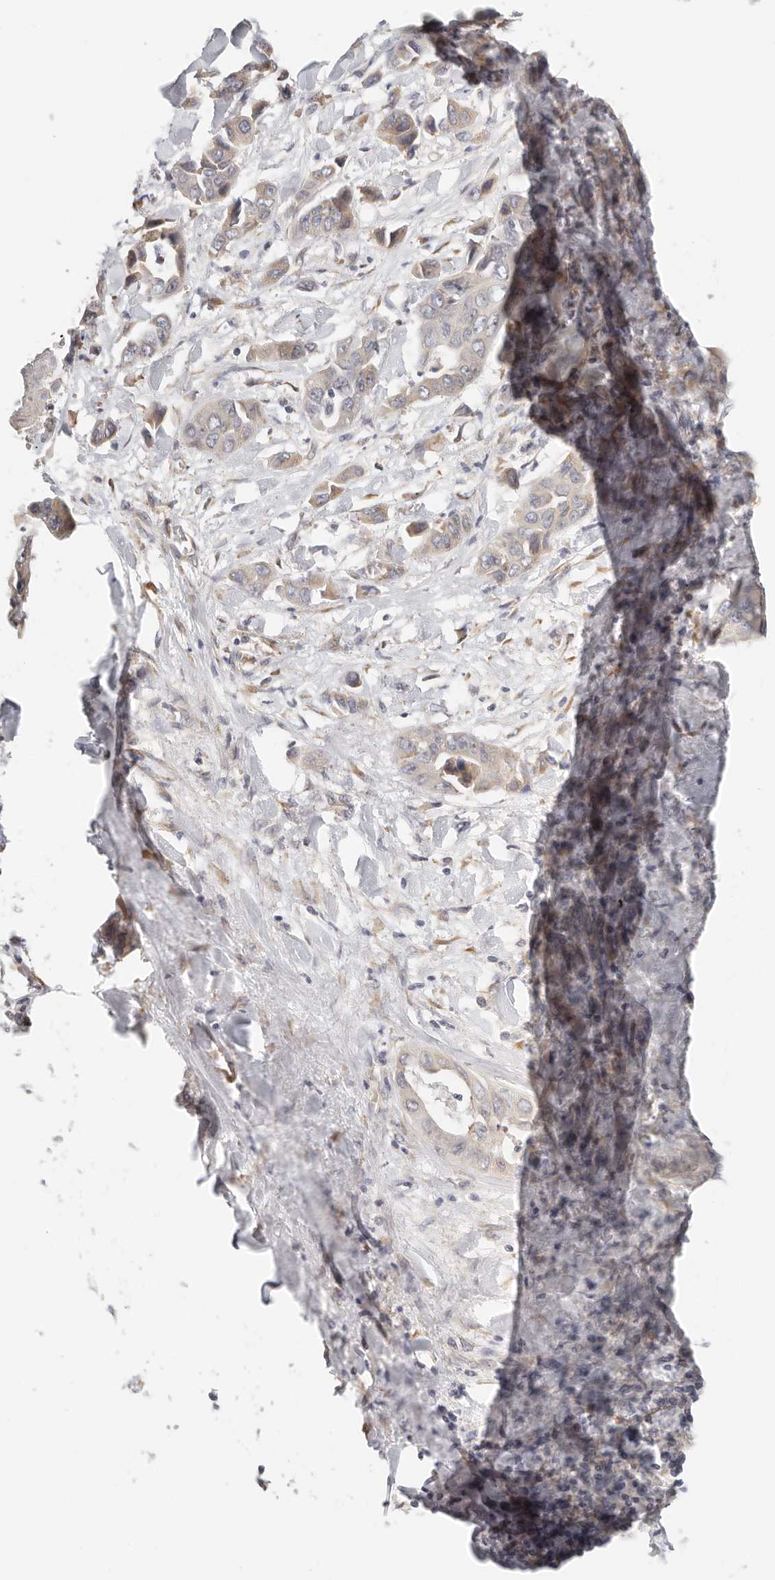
{"staining": {"intensity": "weak", "quantity": "<25%", "location": "cytoplasmic/membranous"}, "tissue": "liver cancer", "cell_type": "Tumor cells", "image_type": "cancer", "snomed": [{"axis": "morphology", "description": "Cholangiocarcinoma"}, {"axis": "topography", "description": "Liver"}], "caption": "An image of human cholangiocarcinoma (liver) is negative for staining in tumor cells.", "gene": "AFDN", "patient": {"sex": "female", "age": 52}}